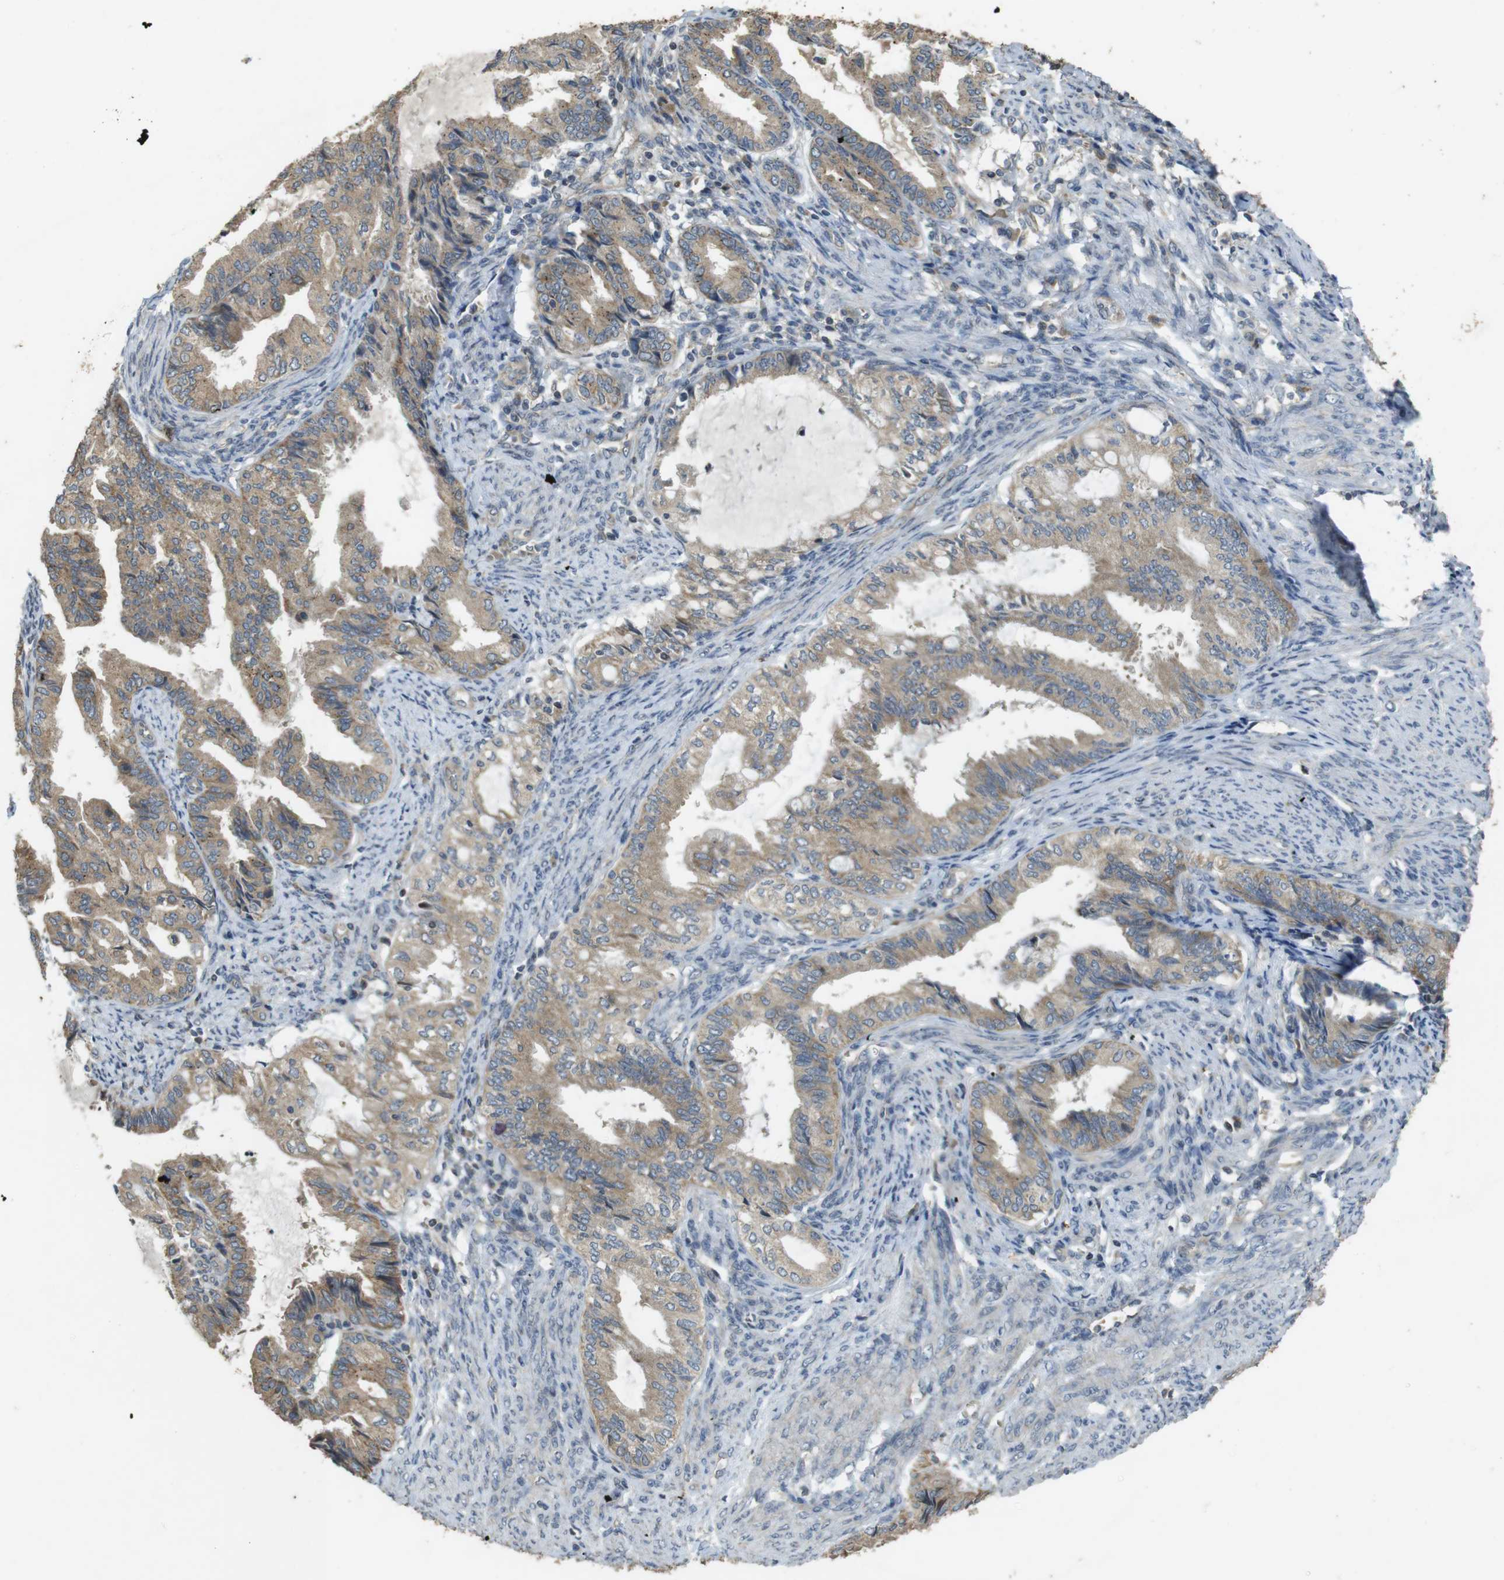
{"staining": {"intensity": "moderate", "quantity": ">75%", "location": "cytoplasmic/membranous"}, "tissue": "endometrial cancer", "cell_type": "Tumor cells", "image_type": "cancer", "snomed": [{"axis": "morphology", "description": "Adenocarcinoma, NOS"}, {"axis": "topography", "description": "Endometrium"}], "caption": "Immunohistochemistry (IHC) (DAB (3,3'-diaminobenzidine)) staining of human endometrial cancer (adenocarcinoma) reveals moderate cytoplasmic/membranous protein staining in approximately >75% of tumor cells. The staining was performed using DAB to visualize the protein expression in brown, while the nuclei were stained in blue with hematoxylin (Magnification: 20x).", "gene": "CLTC", "patient": {"sex": "female", "age": 86}}